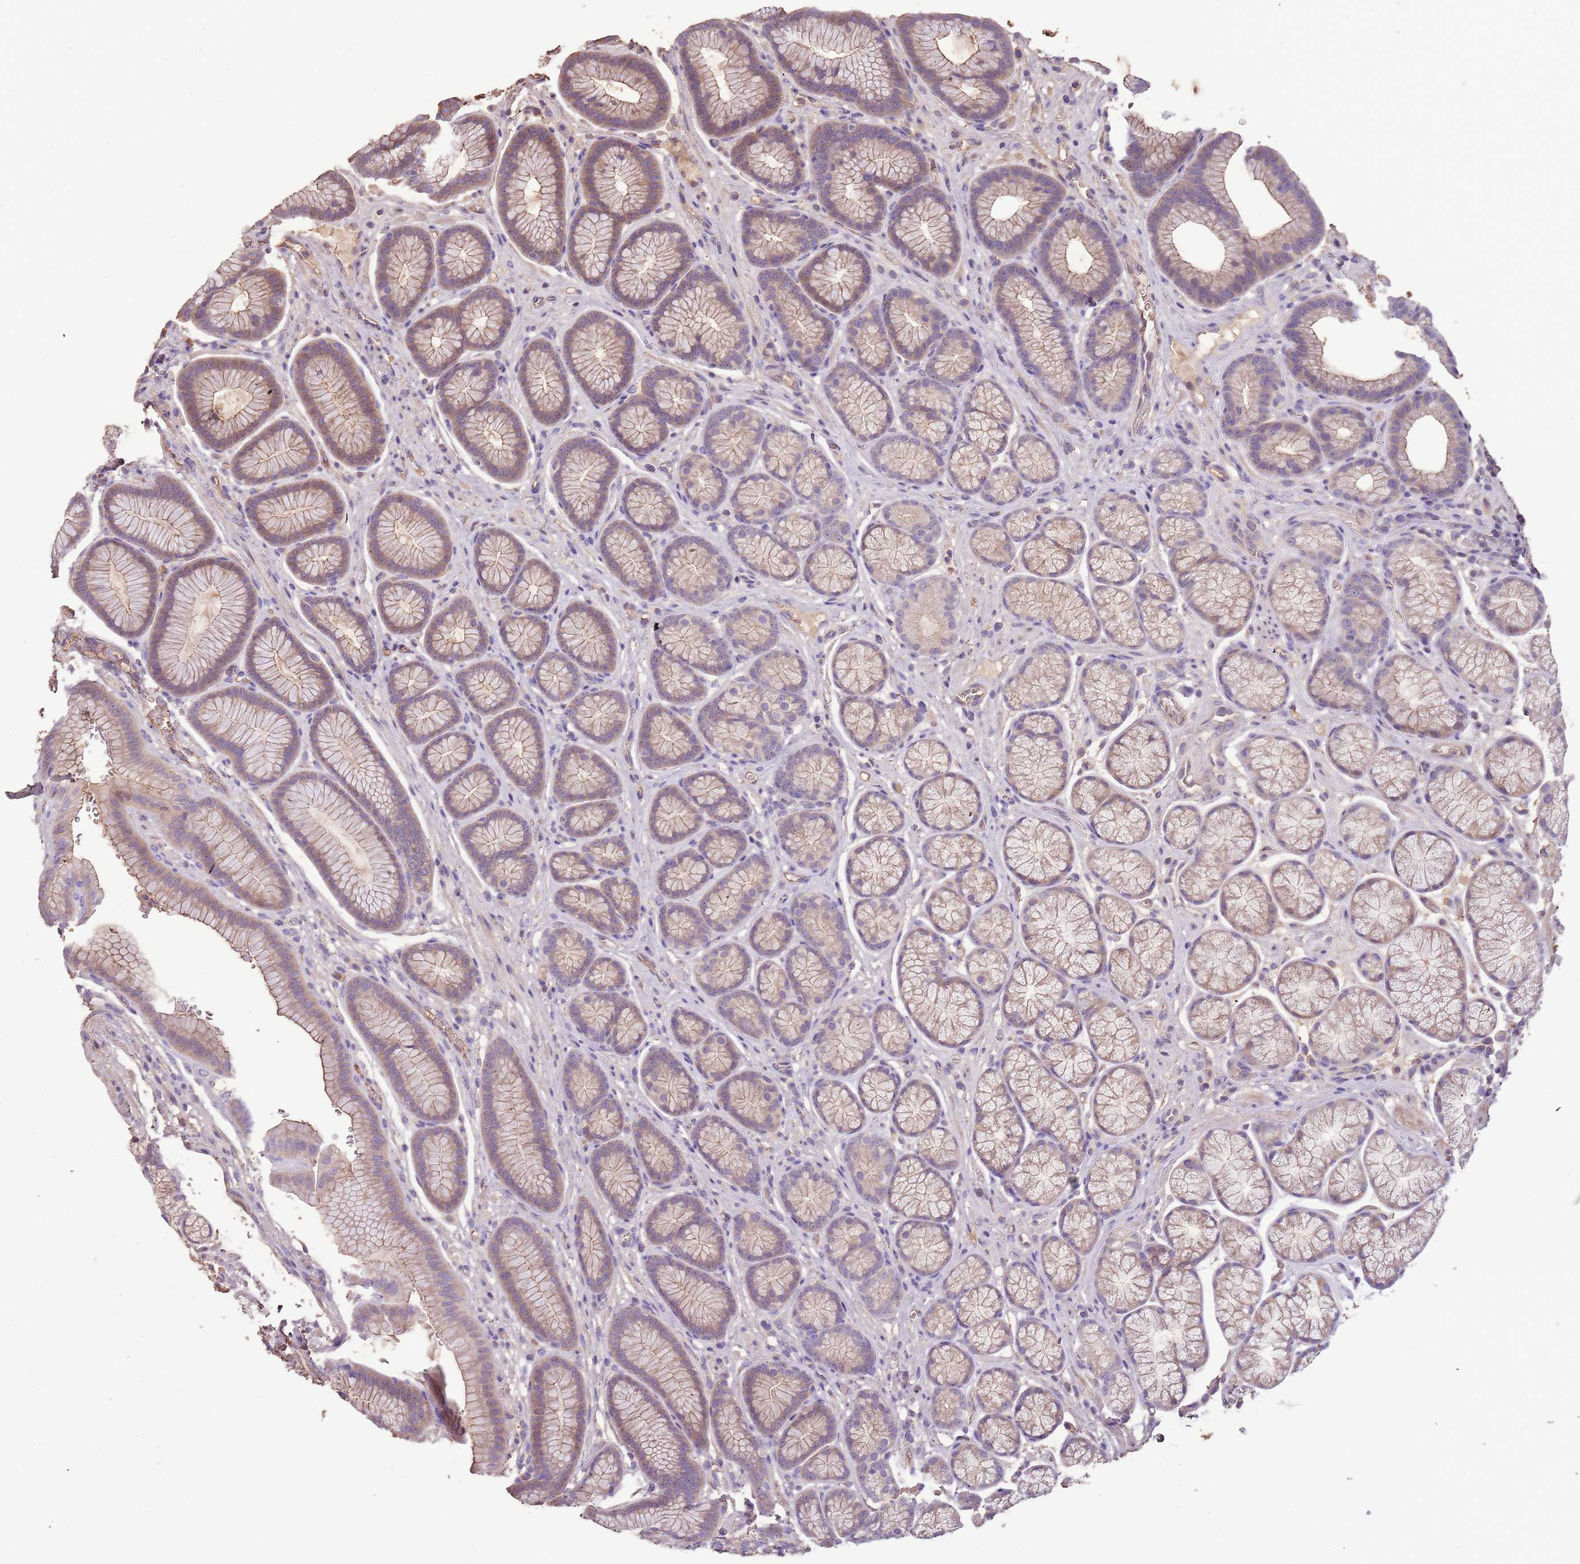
{"staining": {"intensity": "weak", "quantity": "25%-75%", "location": "cytoplasmic/membranous"}, "tissue": "stomach", "cell_type": "Glandular cells", "image_type": "normal", "snomed": [{"axis": "morphology", "description": "Normal tissue, NOS"}, {"axis": "topography", "description": "Stomach"}], "caption": "This is a histology image of immunohistochemistry (IHC) staining of normal stomach, which shows weak positivity in the cytoplasmic/membranous of glandular cells.", "gene": "FECH", "patient": {"sex": "male", "age": 42}}